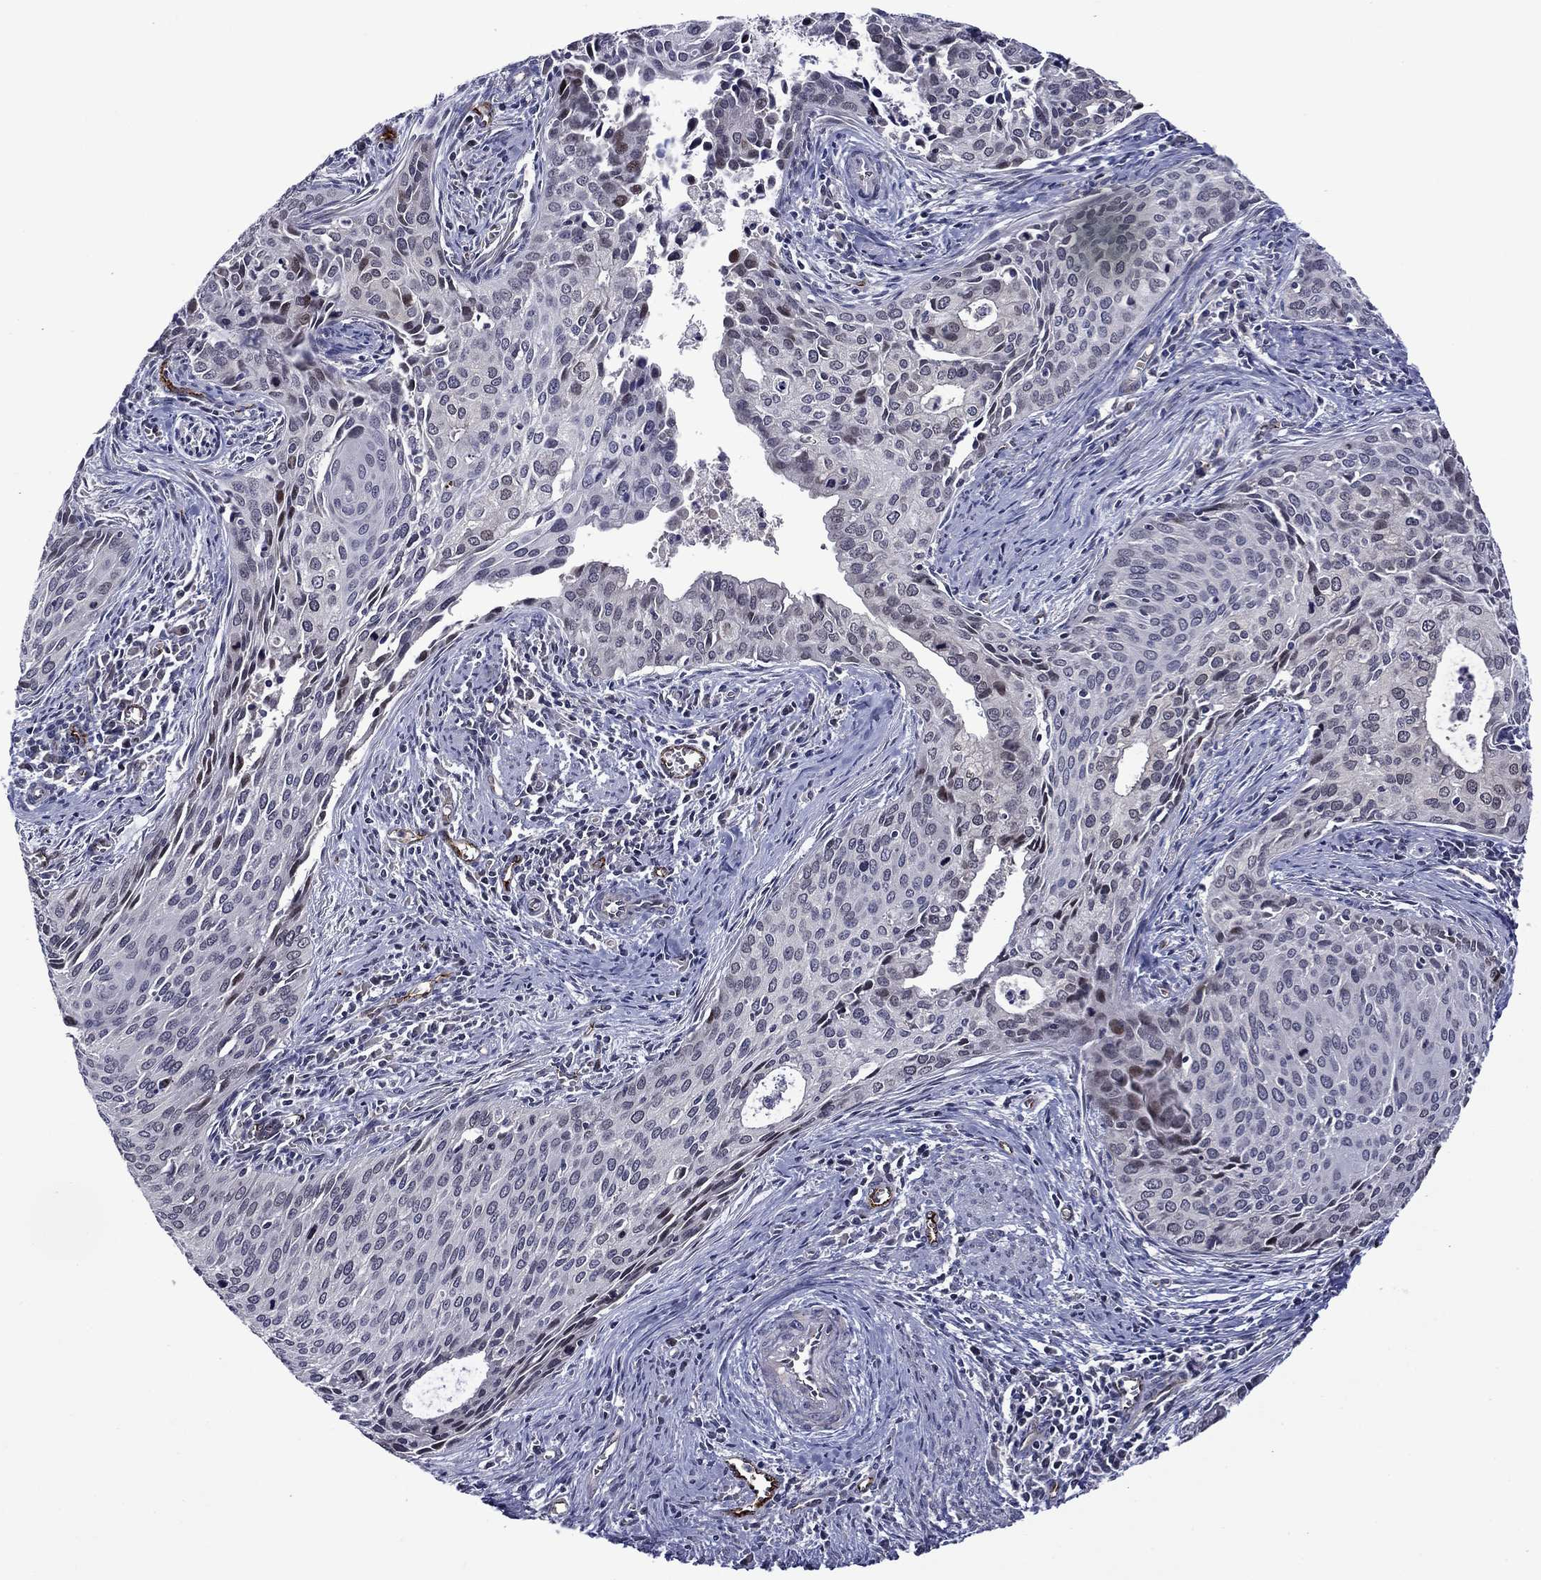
{"staining": {"intensity": "negative", "quantity": "none", "location": "none"}, "tissue": "cervical cancer", "cell_type": "Tumor cells", "image_type": "cancer", "snomed": [{"axis": "morphology", "description": "Squamous cell carcinoma, NOS"}, {"axis": "topography", "description": "Cervix"}], "caption": "Tumor cells are negative for brown protein staining in cervical cancer (squamous cell carcinoma).", "gene": "SLITRK1", "patient": {"sex": "female", "age": 29}}